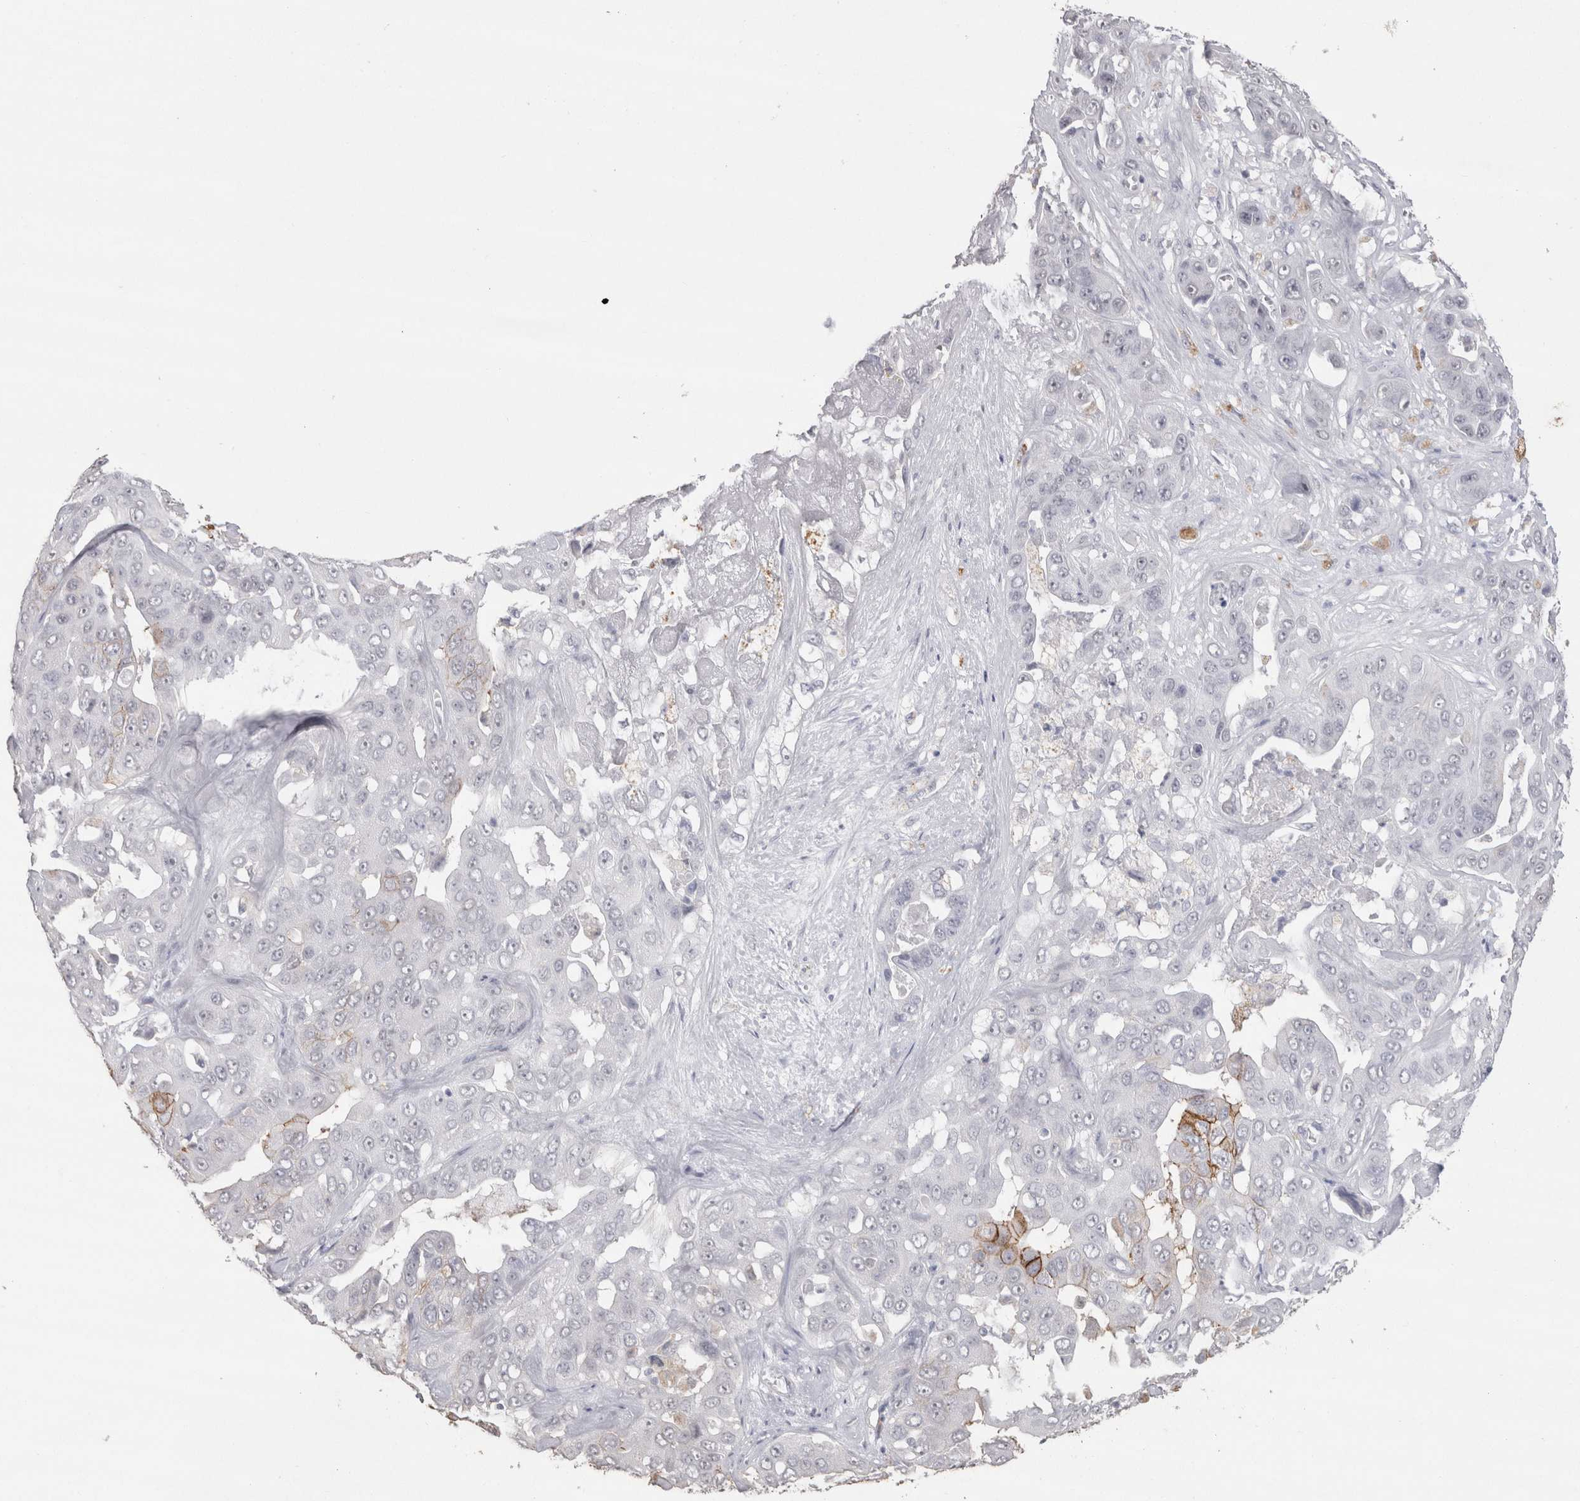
{"staining": {"intensity": "strong", "quantity": "<25%", "location": "cytoplasmic/membranous"}, "tissue": "liver cancer", "cell_type": "Tumor cells", "image_type": "cancer", "snomed": [{"axis": "morphology", "description": "Cholangiocarcinoma"}, {"axis": "topography", "description": "Liver"}], "caption": "Immunohistochemical staining of human liver cancer exhibits medium levels of strong cytoplasmic/membranous protein positivity in about <25% of tumor cells.", "gene": "CDH17", "patient": {"sex": "female", "age": 52}}